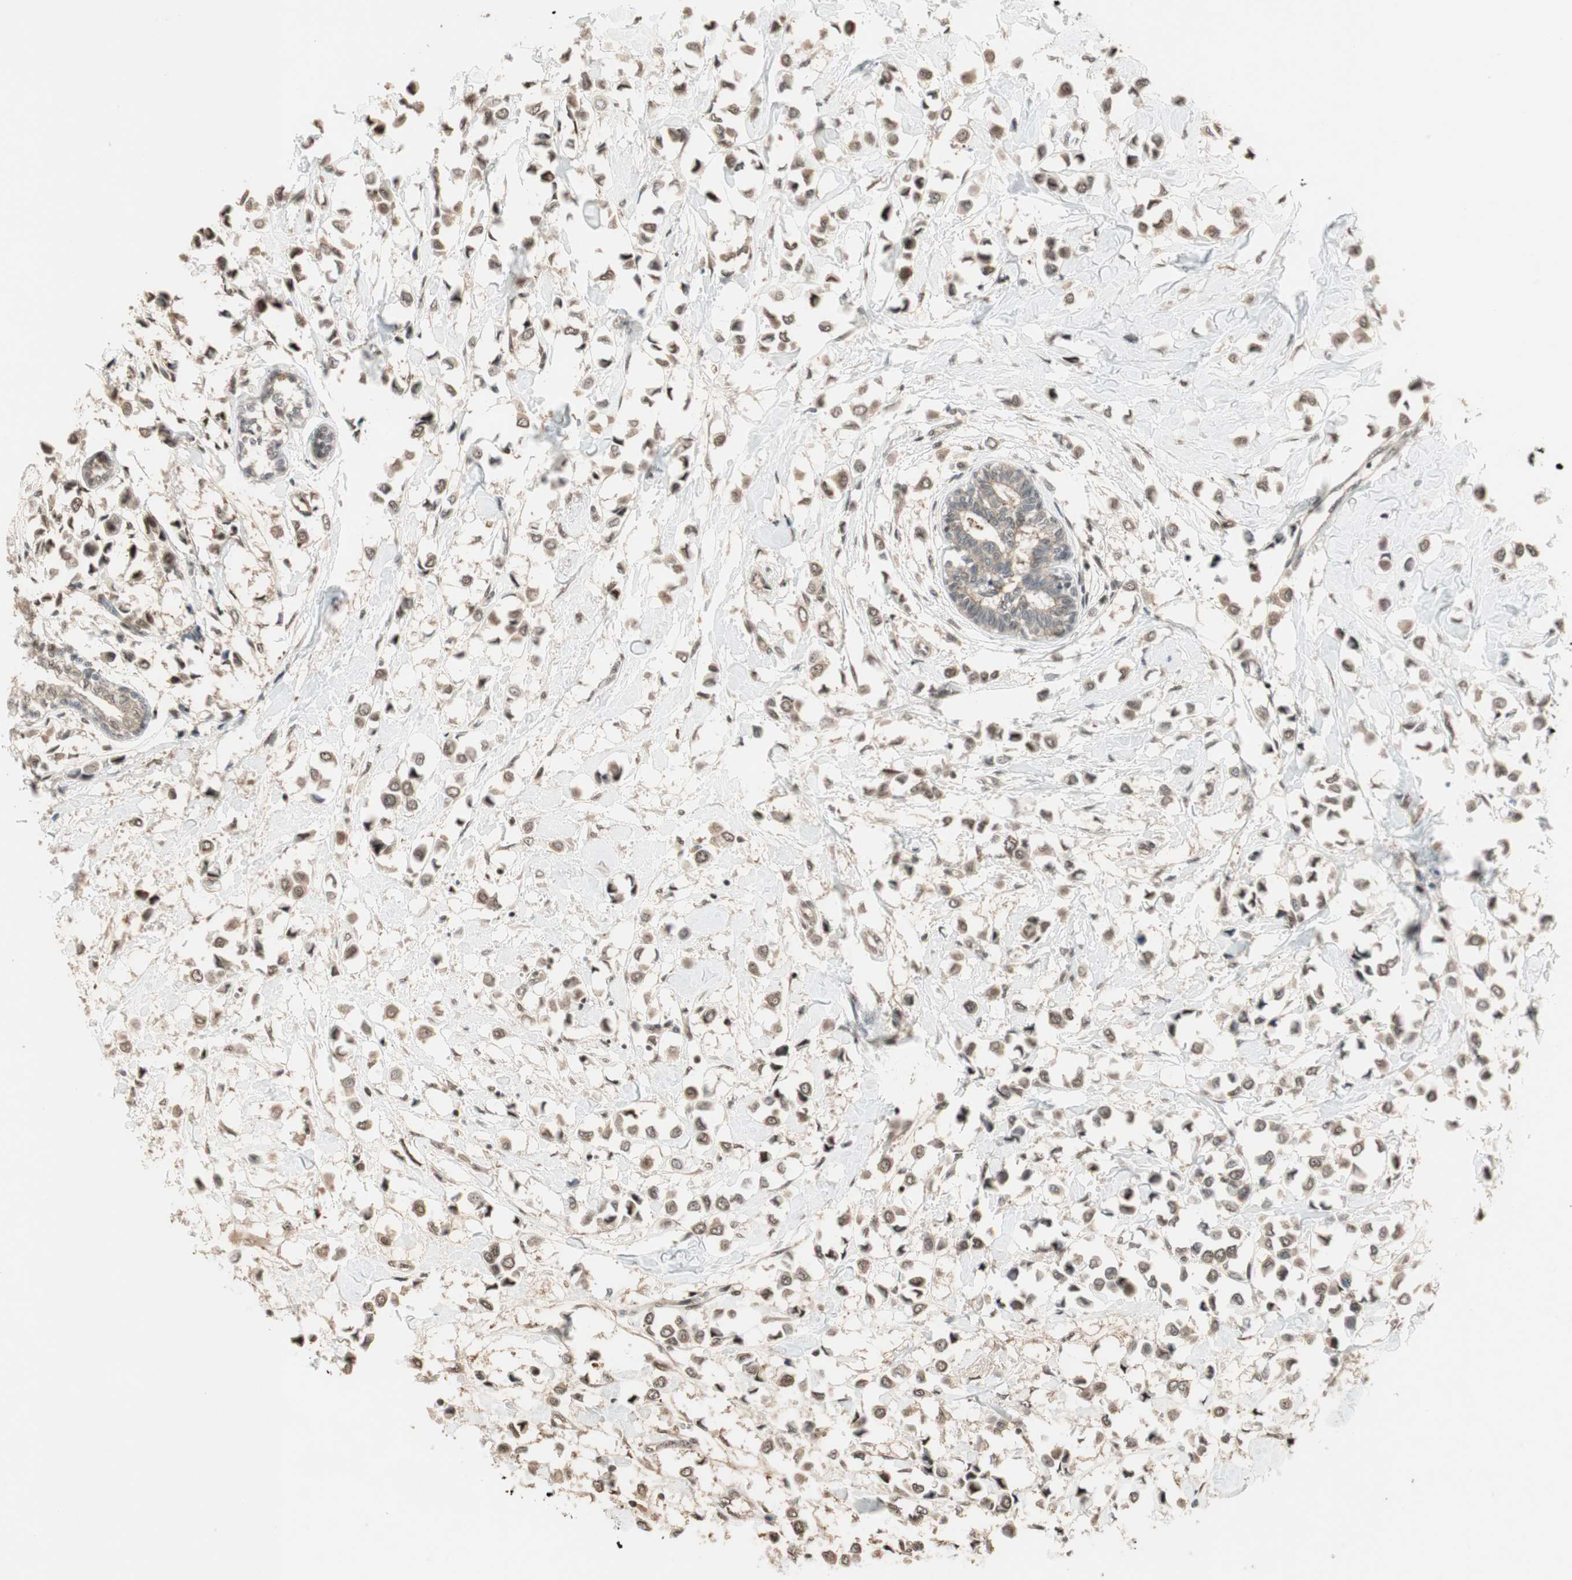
{"staining": {"intensity": "weak", "quantity": ">75%", "location": "nuclear"}, "tissue": "breast cancer", "cell_type": "Tumor cells", "image_type": "cancer", "snomed": [{"axis": "morphology", "description": "Lobular carcinoma"}, {"axis": "topography", "description": "Breast"}], "caption": "Tumor cells reveal low levels of weak nuclear staining in about >75% of cells in human breast lobular carcinoma.", "gene": "ZNF701", "patient": {"sex": "female", "age": 51}}